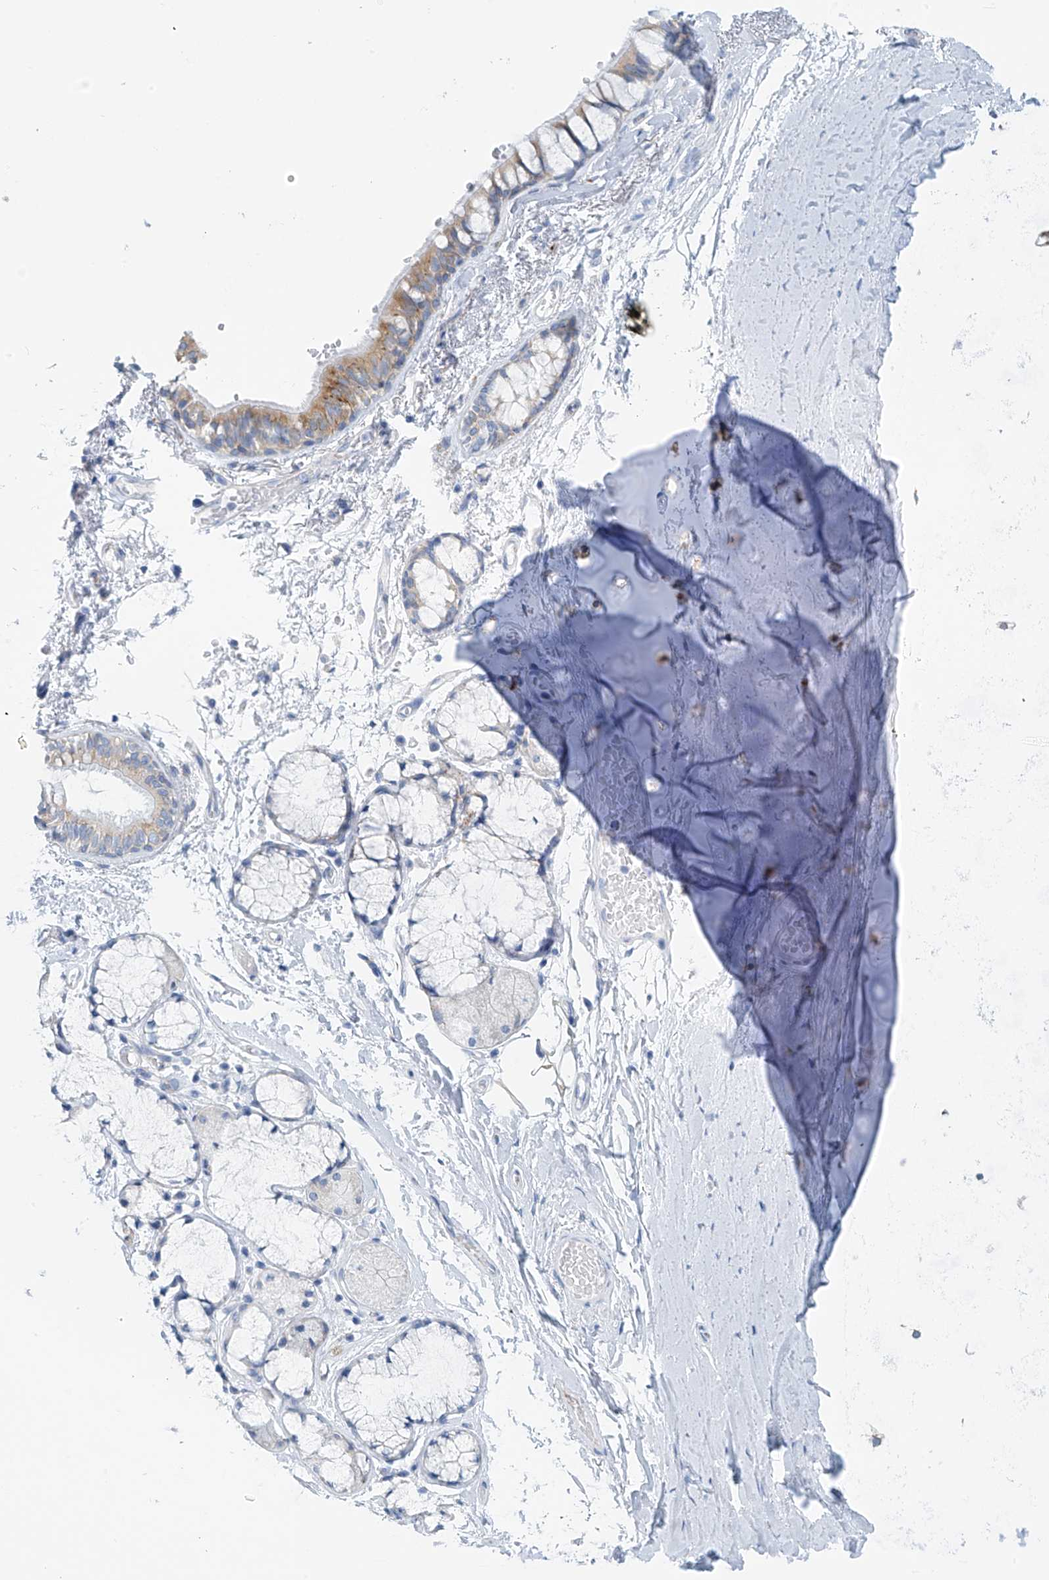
{"staining": {"intensity": "weak", "quantity": "<25%", "location": "cytoplasmic/membranous"}, "tissue": "bronchus", "cell_type": "Respiratory epithelial cells", "image_type": "normal", "snomed": [{"axis": "morphology", "description": "Normal tissue, NOS"}, {"axis": "topography", "description": "Cartilage tissue"}, {"axis": "topography", "description": "Bronchus"}], "caption": "A micrograph of bronchus stained for a protein exhibits no brown staining in respiratory epithelial cells. (Brightfield microscopy of DAB immunohistochemistry (IHC) at high magnification).", "gene": "RCN2", "patient": {"sex": "female", "age": 73}}